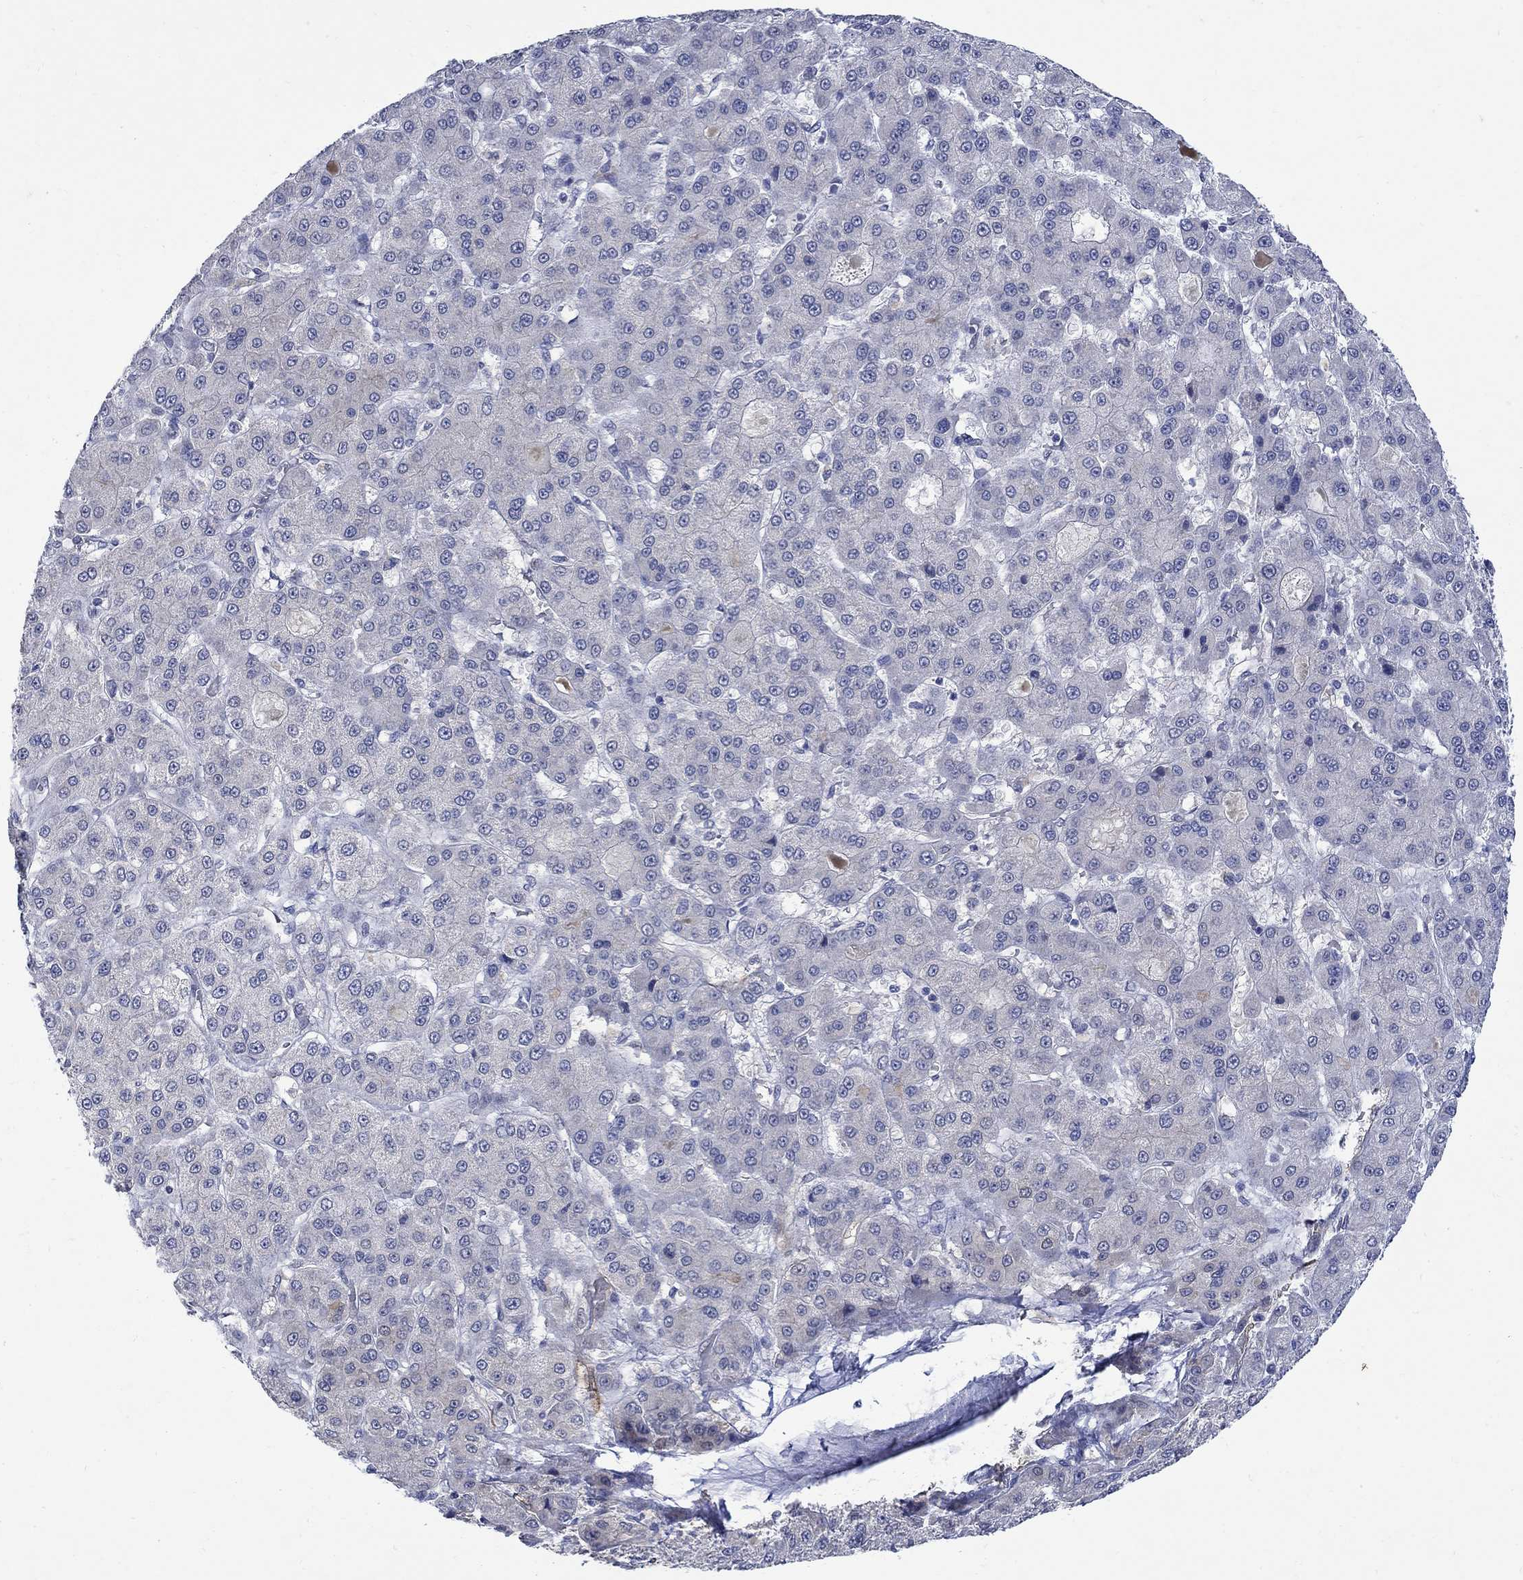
{"staining": {"intensity": "negative", "quantity": "none", "location": "none"}, "tissue": "liver cancer", "cell_type": "Tumor cells", "image_type": "cancer", "snomed": [{"axis": "morphology", "description": "Carcinoma, Hepatocellular, NOS"}, {"axis": "topography", "description": "Liver"}], "caption": "The micrograph displays no significant expression in tumor cells of hepatocellular carcinoma (liver).", "gene": "TGM2", "patient": {"sex": "male", "age": 70}}